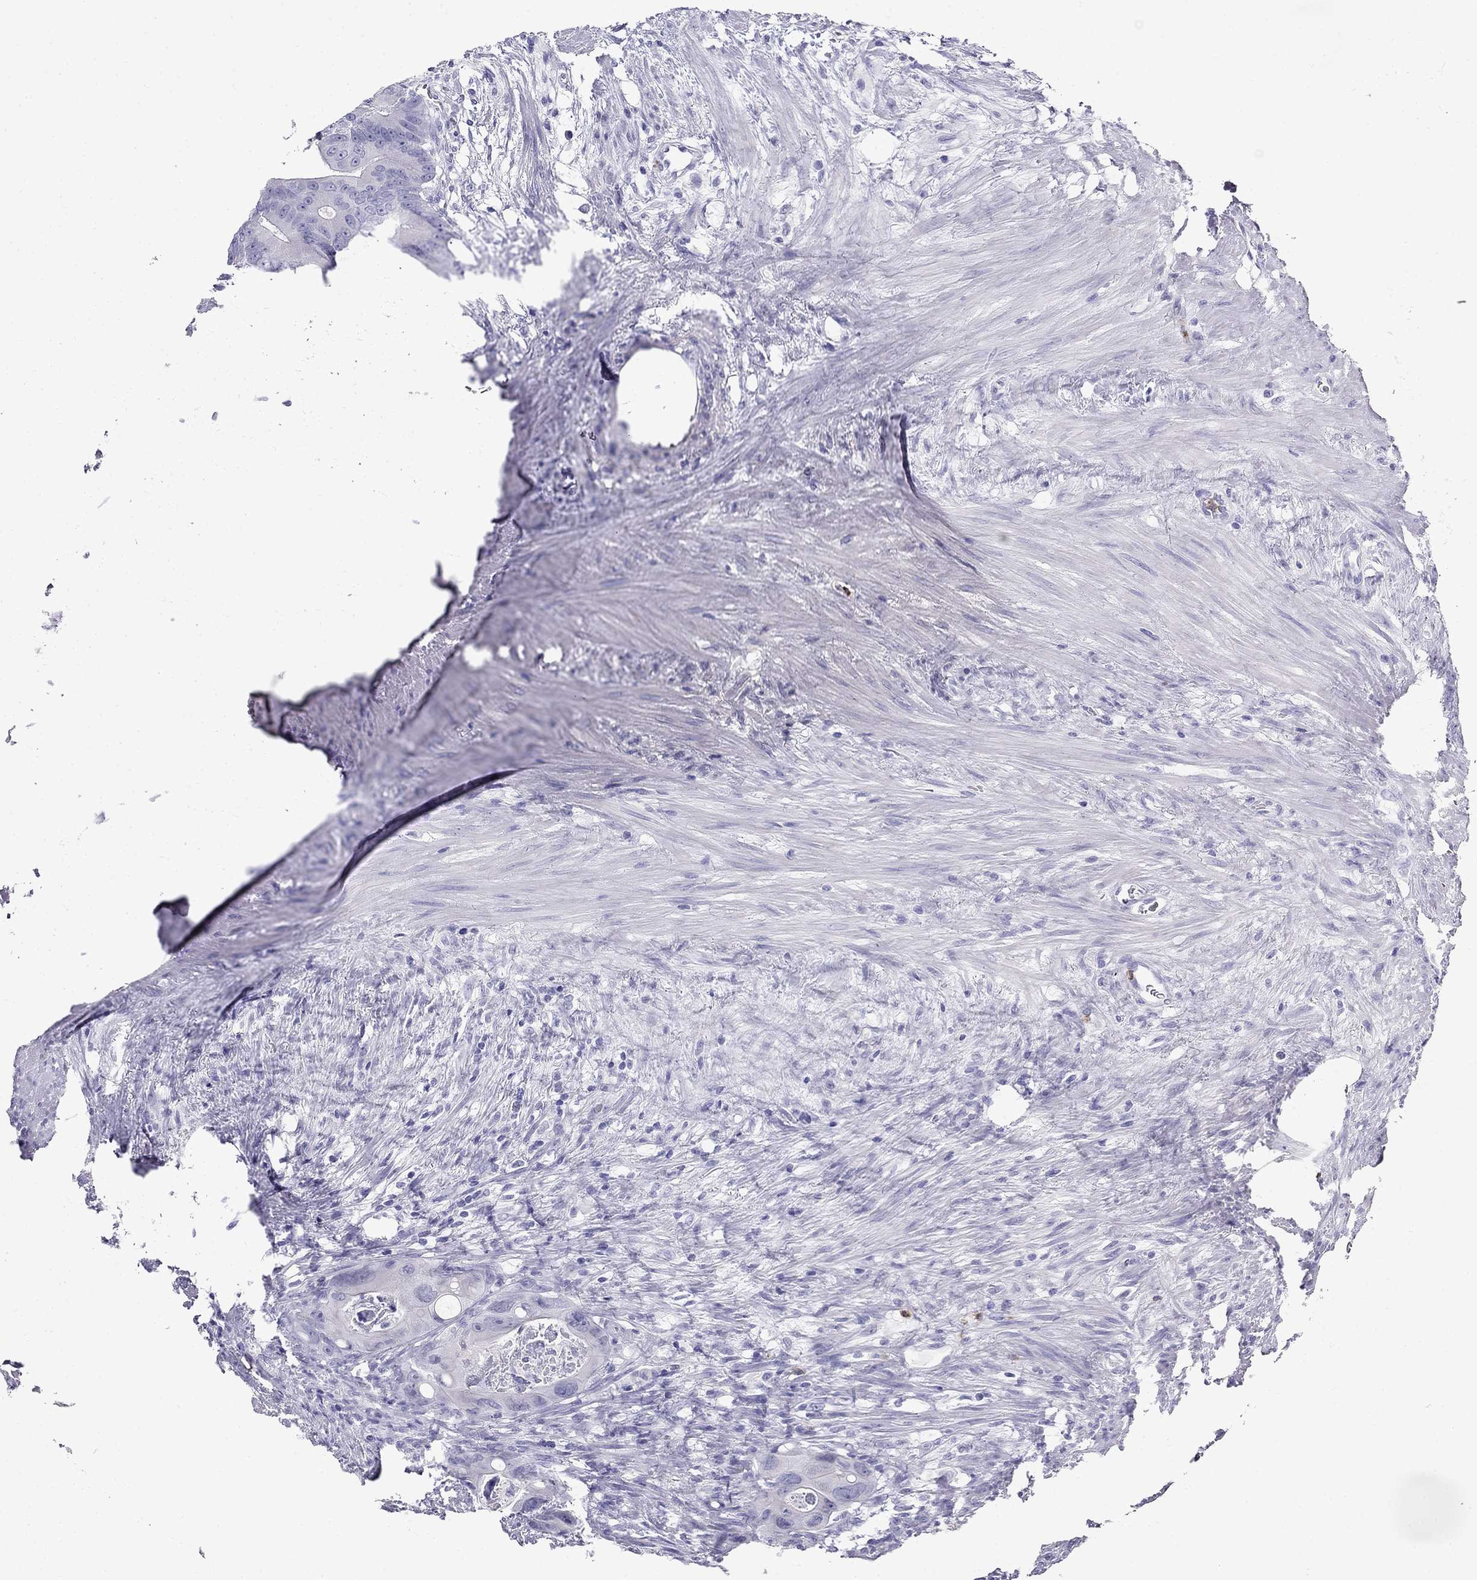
{"staining": {"intensity": "negative", "quantity": "none", "location": "none"}, "tissue": "colorectal cancer", "cell_type": "Tumor cells", "image_type": "cancer", "snomed": [{"axis": "morphology", "description": "Adenocarcinoma, NOS"}, {"axis": "topography", "description": "Rectum"}], "caption": "Immunohistochemical staining of human colorectal adenocarcinoma exhibits no significant positivity in tumor cells. (Brightfield microscopy of DAB (3,3'-diaminobenzidine) IHC at high magnification).", "gene": "PPP1R36", "patient": {"sex": "male", "age": 64}}